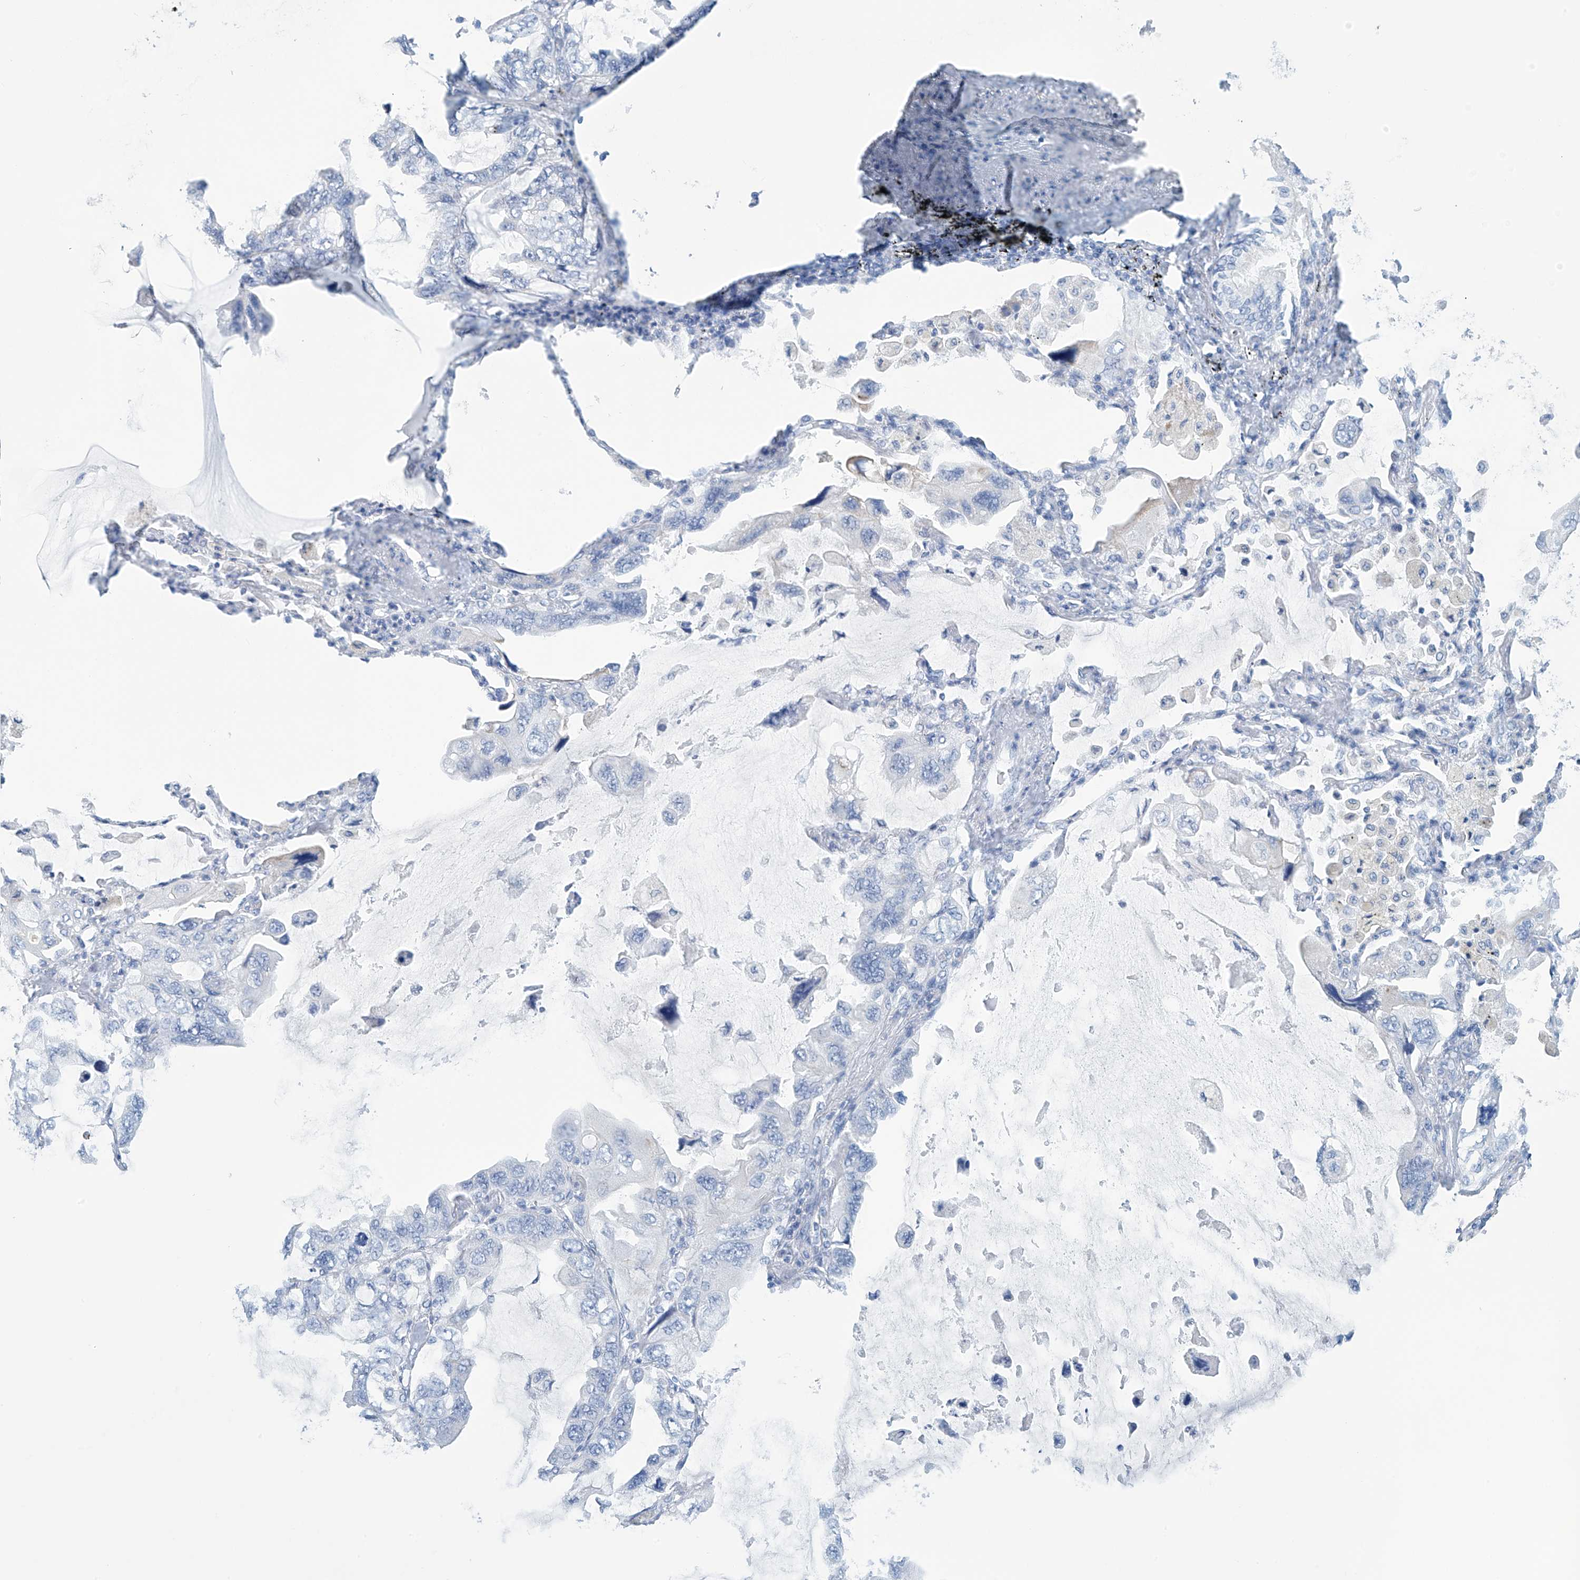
{"staining": {"intensity": "negative", "quantity": "none", "location": "none"}, "tissue": "lung cancer", "cell_type": "Tumor cells", "image_type": "cancer", "snomed": [{"axis": "morphology", "description": "Squamous cell carcinoma, NOS"}, {"axis": "topography", "description": "Lung"}], "caption": "Micrograph shows no protein positivity in tumor cells of lung cancer tissue.", "gene": "DSP", "patient": {"sex": "female", "age": 73}}